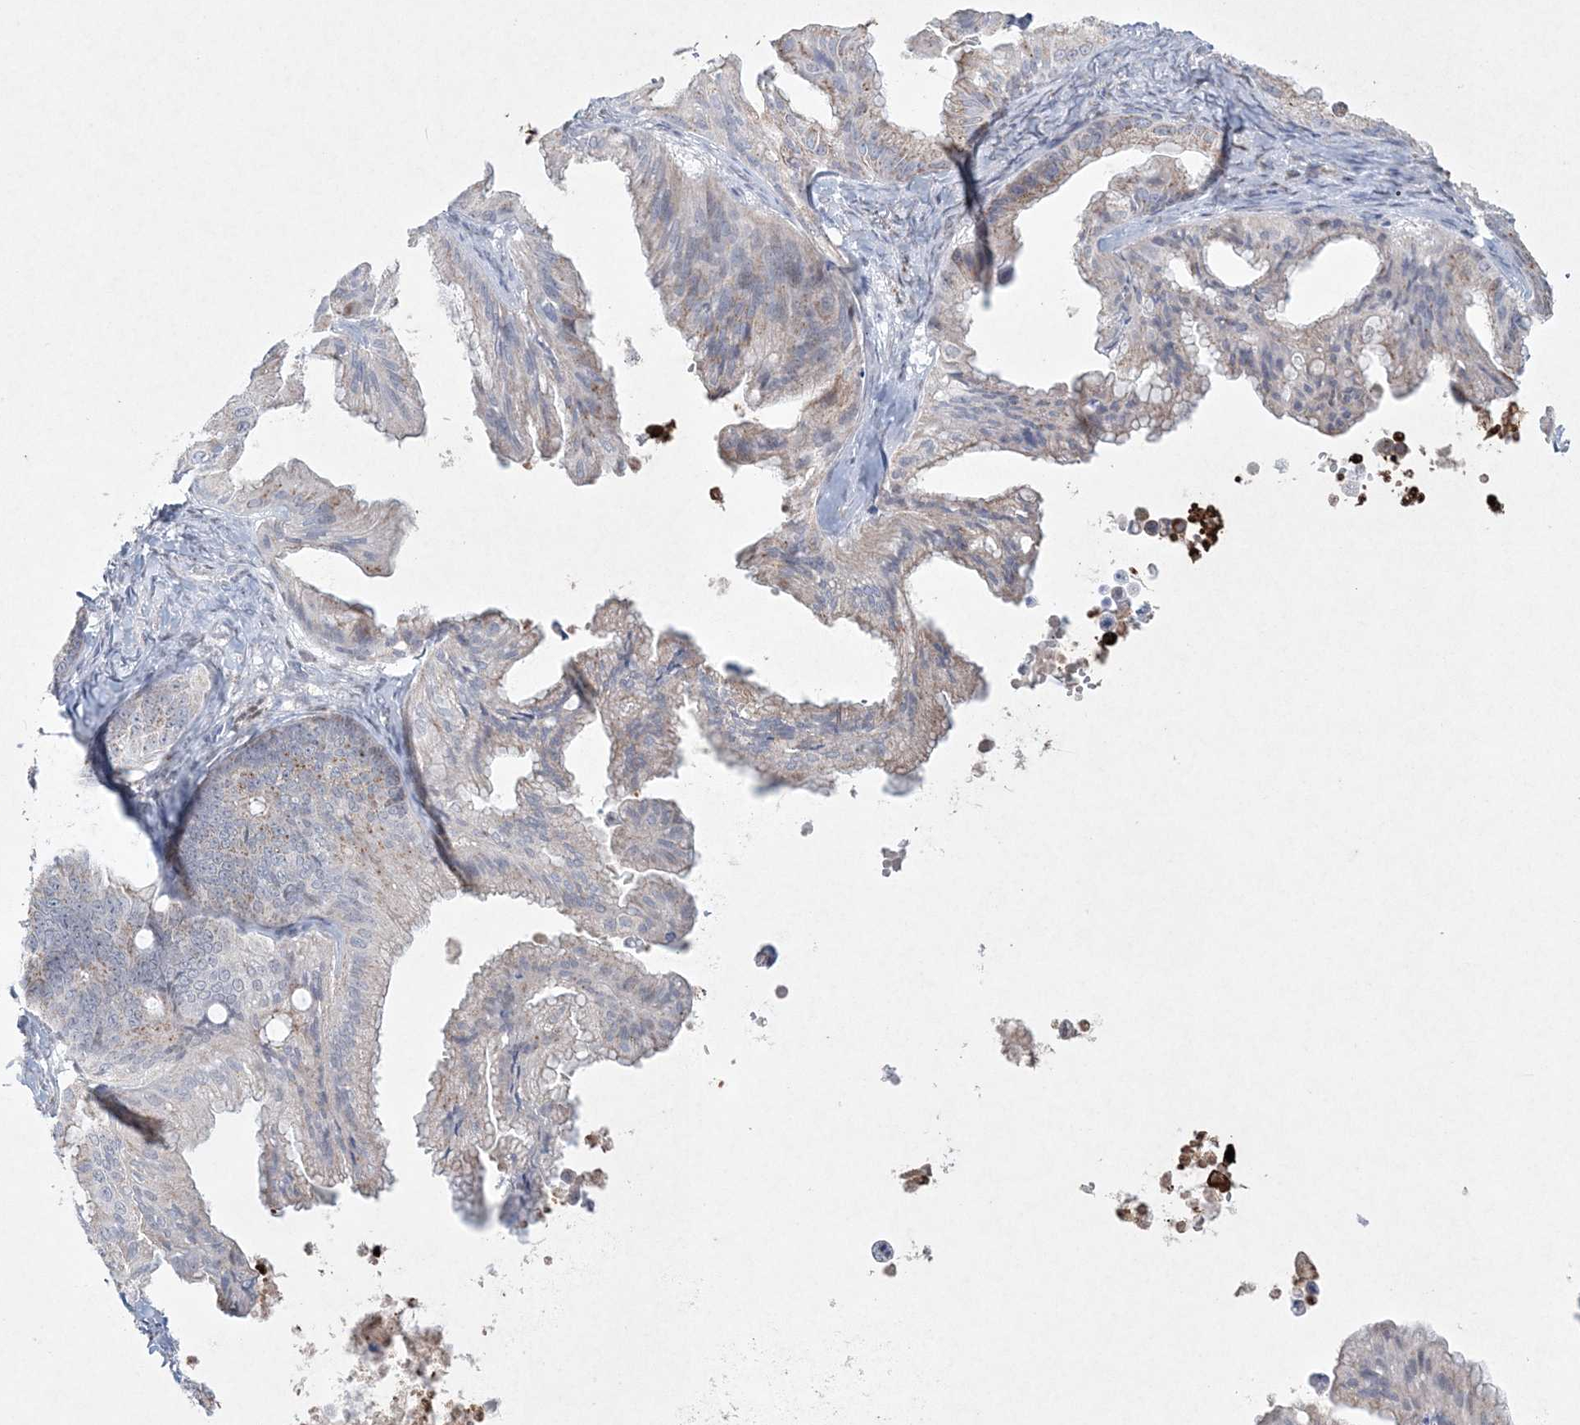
{"staining": {"intensity": "weak", "quantity": "25%-75%", "location": "cytoplasmic/membranous"}, "tissue": "ovarian cancer", "cell_type": "Tumor cells", "image_type": "cancer", "snomed": [{"axis": "morphology", "description": "Cystadenocarcinoma, mucinous, NOS"}, {"axis": "topography", "description": "Ovary"}], "caption": "IHC micrograph of neoplastic tissue: ovarian cancer stained using immunohistochemistry (IHC) exhibits low levels of weak protein expression localized specifically in the cytoplasmic/membranous of tumor cells, appearing as a cytoplasmic/membranous brown color.", "gene": "CES4A", "patient": {"sex": "female", "age": 71}}